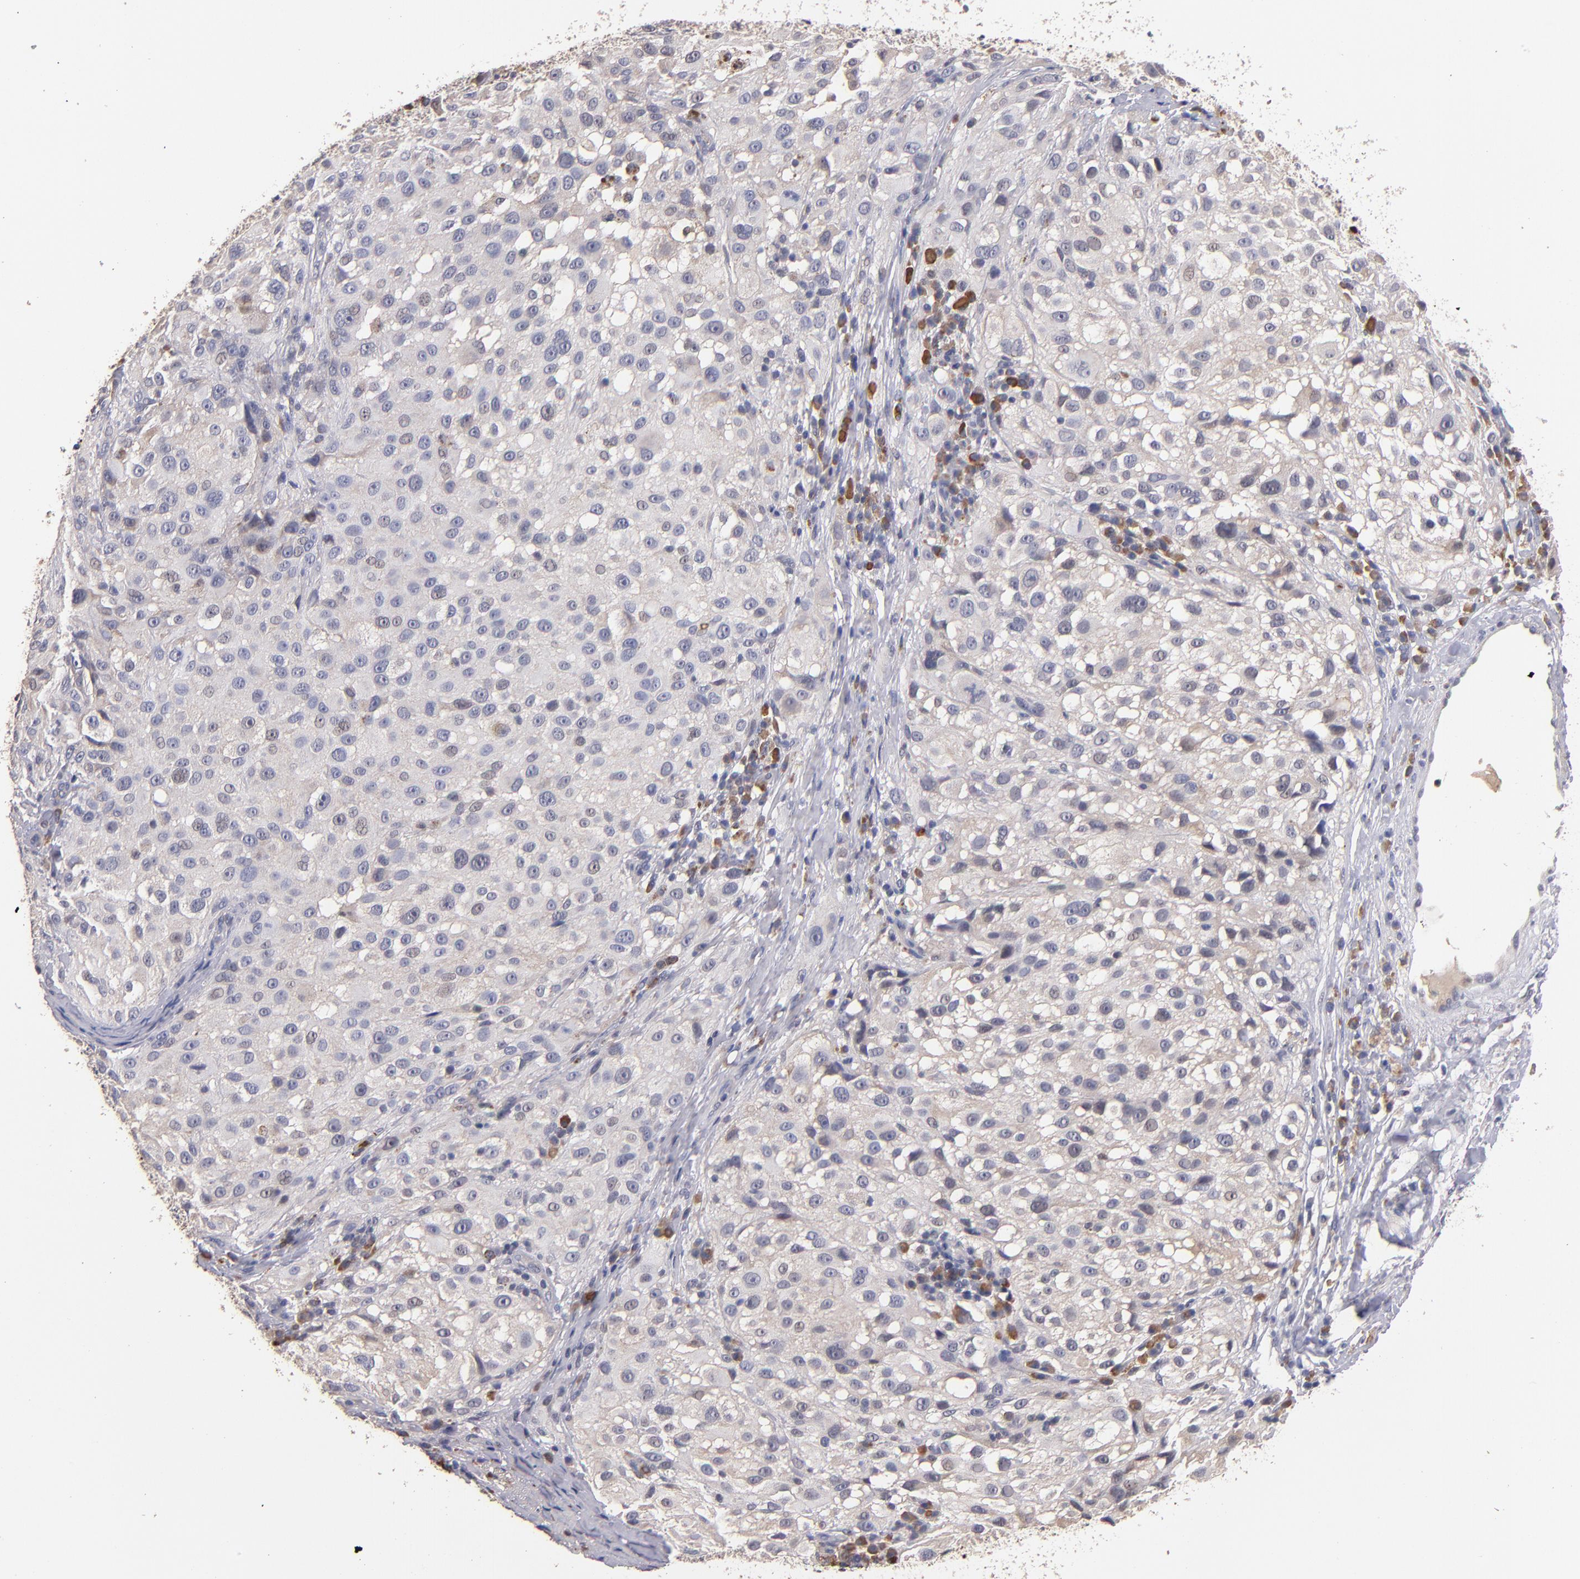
{"staining": {"intensity": "negative", "quantity": "none", "location": "none"}, "tissue": "melanoma", "cell_type": "Tumor cells", "image_type": "cancer", "snomed": [{"axis": "morphology", "description": "Necrosis, NOS"}, {"axis": "morphology", "description": "Malignant melanoma, NOS"}, {"axis": "topography", "description": "Skin"}], "caption": "Tumor cells are negative for protein expression in human malignant melanoma.", "gene": "TTLL12", "patient": {"sex": "female", "age": 87}}